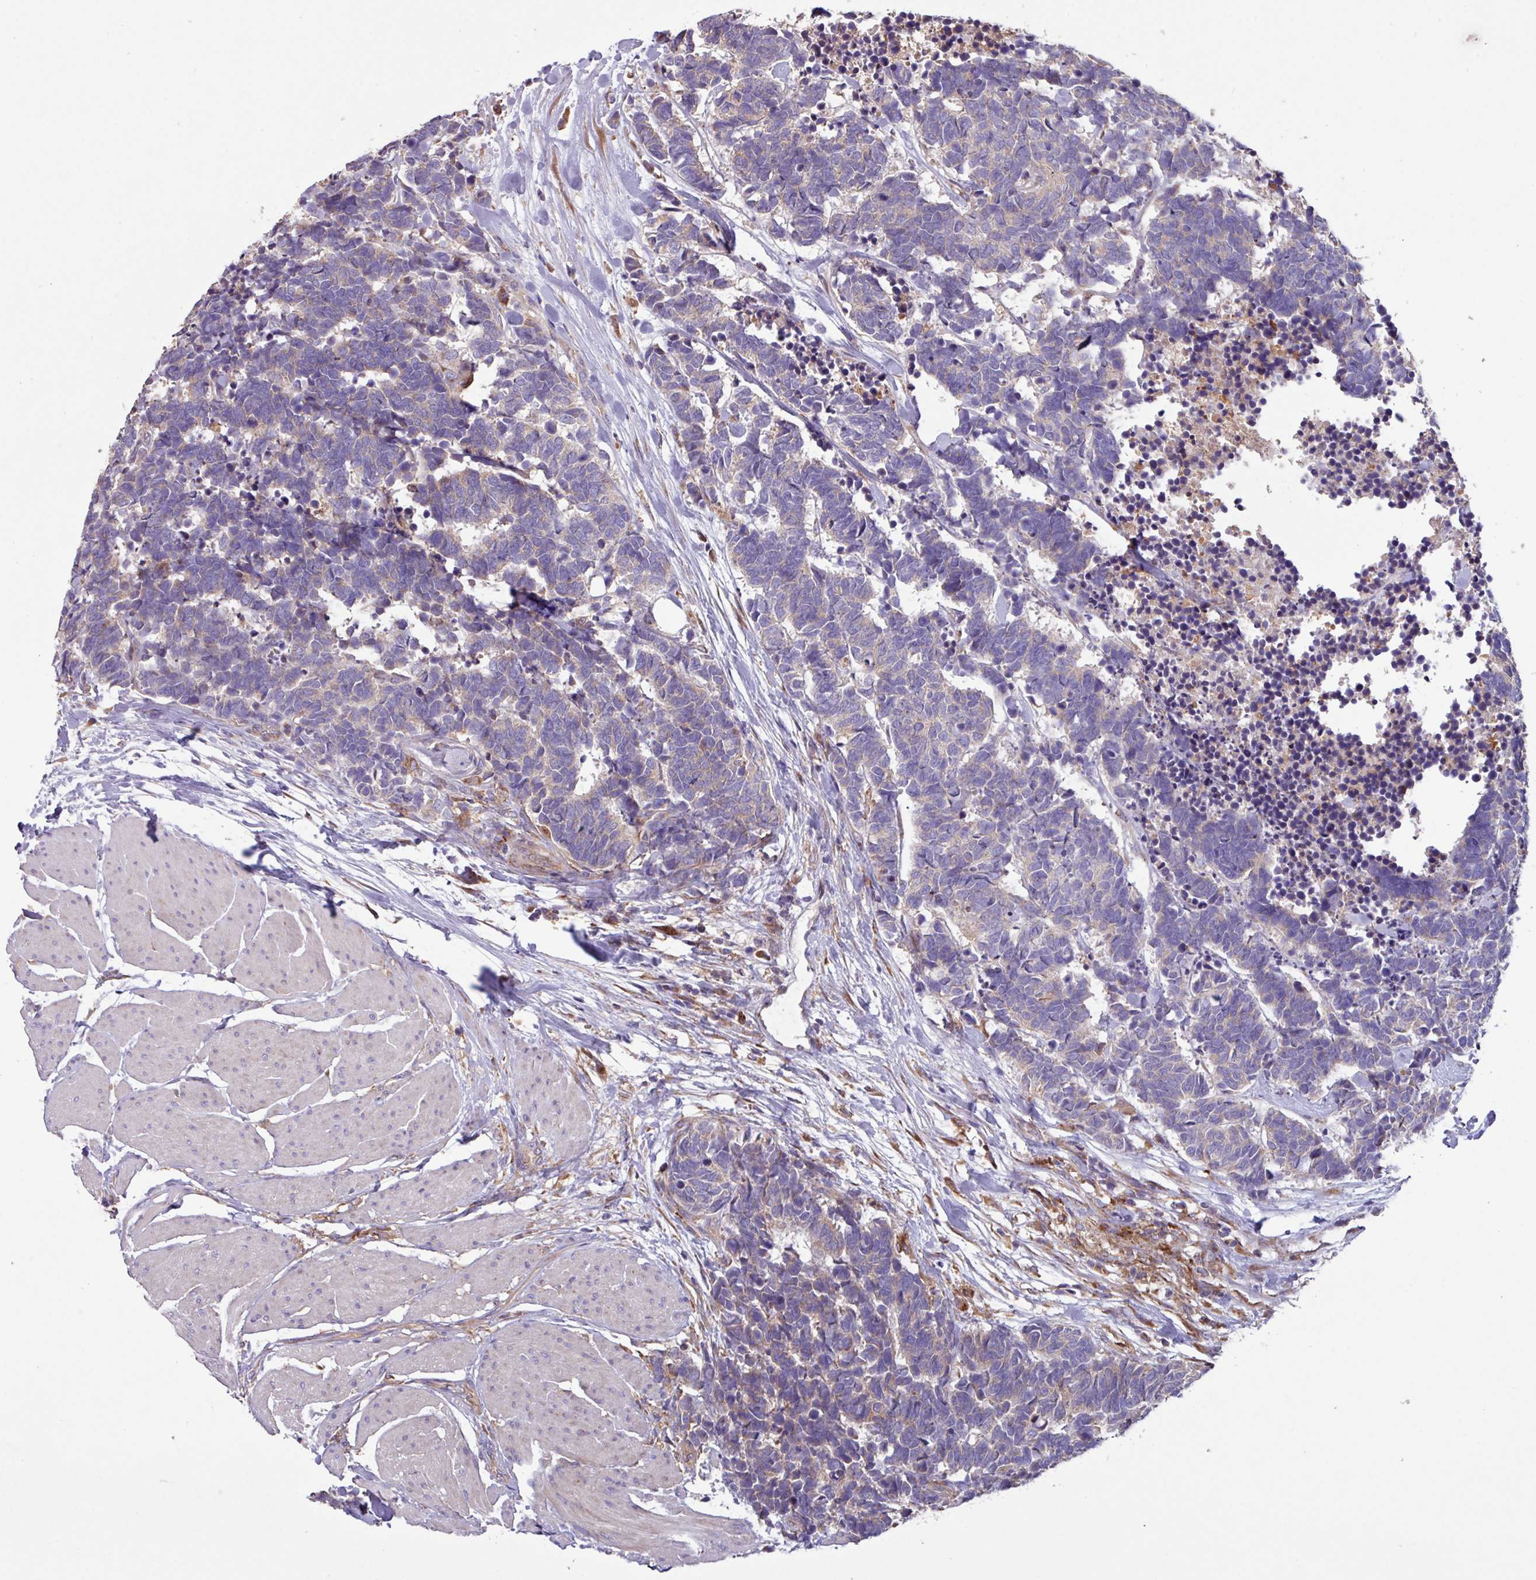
{"staining": {"intensity": "weak", "quantity": "<25%", "location": "cytoplasmic/membranous"}, "tissue": "carcinoid", "cell_type": "Tumor cells", "image_type": "cancer", "snomed": [{"axis": "morphology", "description": "Carcinoma, NOS"}, {"axis": "morphology", "description": "Carcinoid, malignant, NOS"}, {"axis": "topography", "description": "Urinary bladder"}], "caption": "This is an immunohistochemistry (IHC) histopathology image of human carcinoid (malignant). There is no positivity in tumor cells.", "gene": "PTPRQ", "patient": {"sex": "male", "age": 57}}